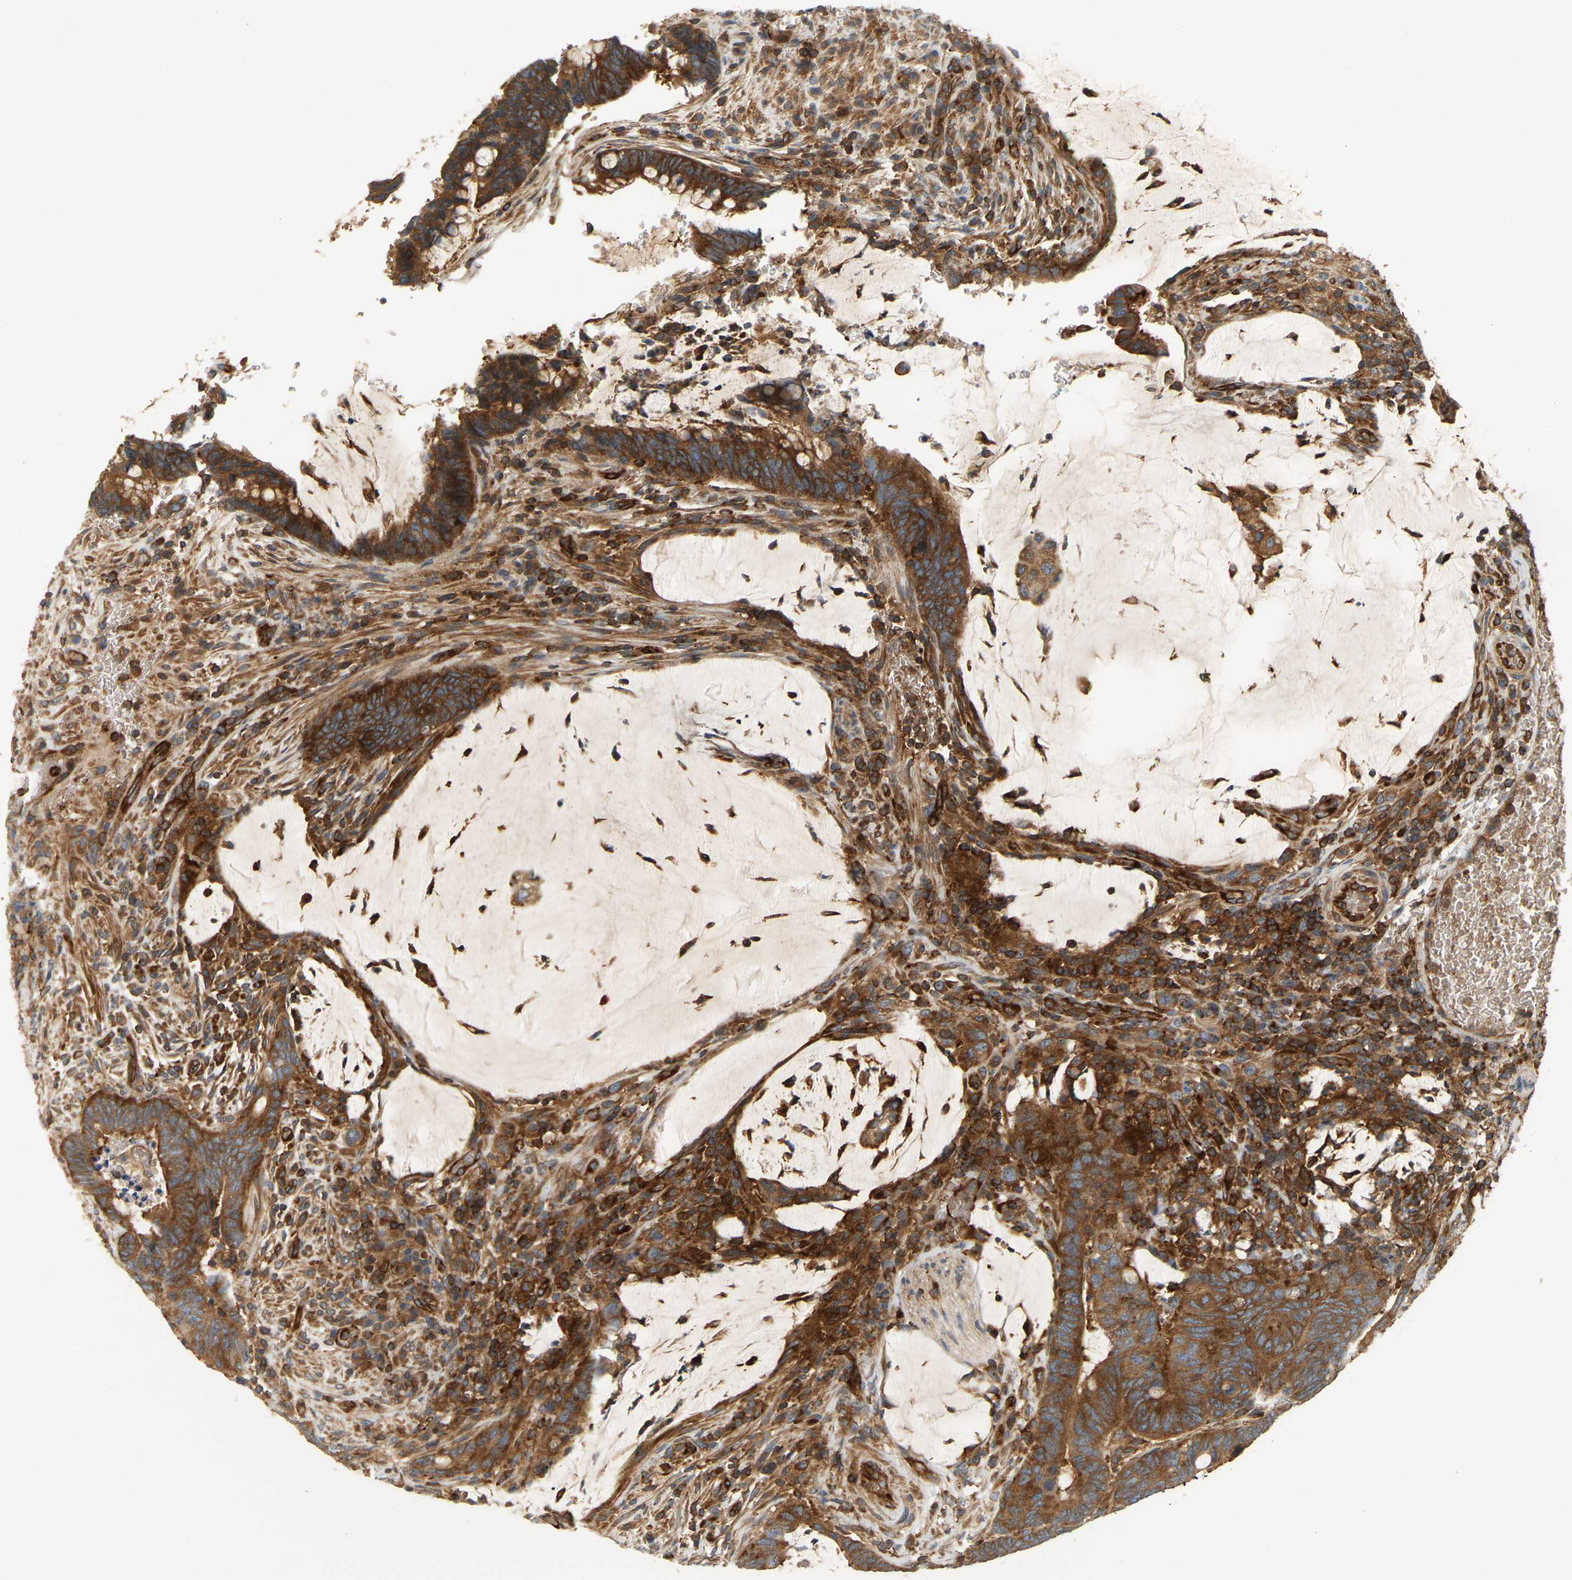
{"staining": {"intensity": "strong", "quantity": ">75%", "location": "cytoplasmic/membranous"}, "tissue": "colorectal cancer", "cell_type": "Tumor cells", "image_type": "cancer", "snomed": [{"axis": "morphology", "description": "Normal tissue, NOS"}, {"axis": "morphology", "description": "Adenocarcinoma, NOS"}, {"axis": "topography", "description": "Rectum"}, {"axis": "topography", "description": "Peripheral nerve tissue"}], "caption": "Adenocarcinoma (colorectal) stained with IHC reveals strong cytoplasmic/membranous expression in about >75% of tumor cells.", "gene": "AKAP13", "patient": {"sex": "male", "age": 92}}